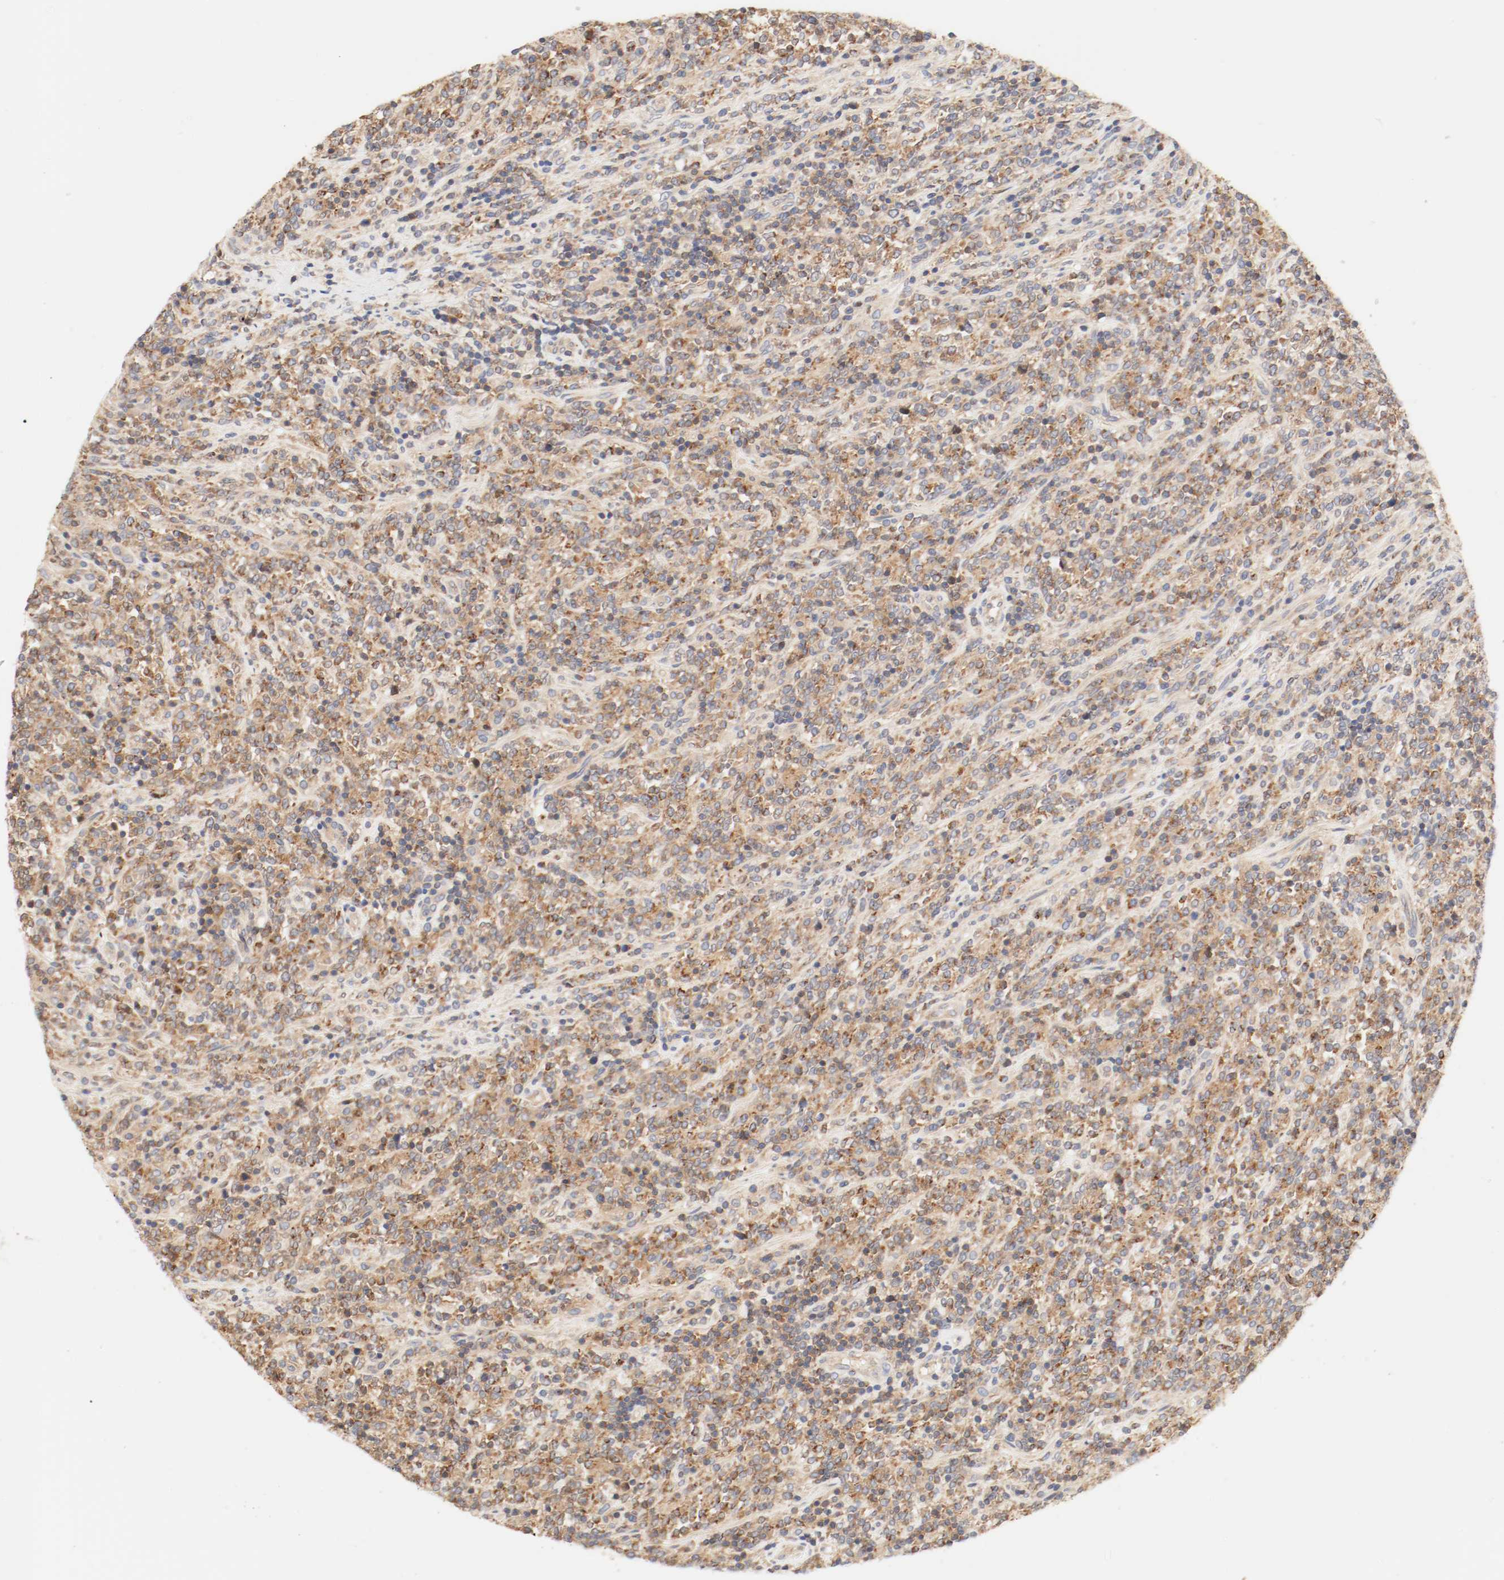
{"staining": {"intensity": "moderate", "quantity": ">75%", "location": "cytoplasmic/membranous"}, "tissue": "lymphoma", "cell_type": "Tumor cells", "image_type": "cancer", "snomed": [{"axis": "morphology", "description": "Malignant lymphoma, non-Hodgkin's type, High grade"}, {"axis": "topography", "description": "Soft tissue"}], "caption": "Brown immunohistochemical staining in human lymphoma exhibits moderate cytoplasmic/membranous expression in about >75% of tumor cells.", "gene": "GIT1", "patient": {"sex": "male", "age": 18}}